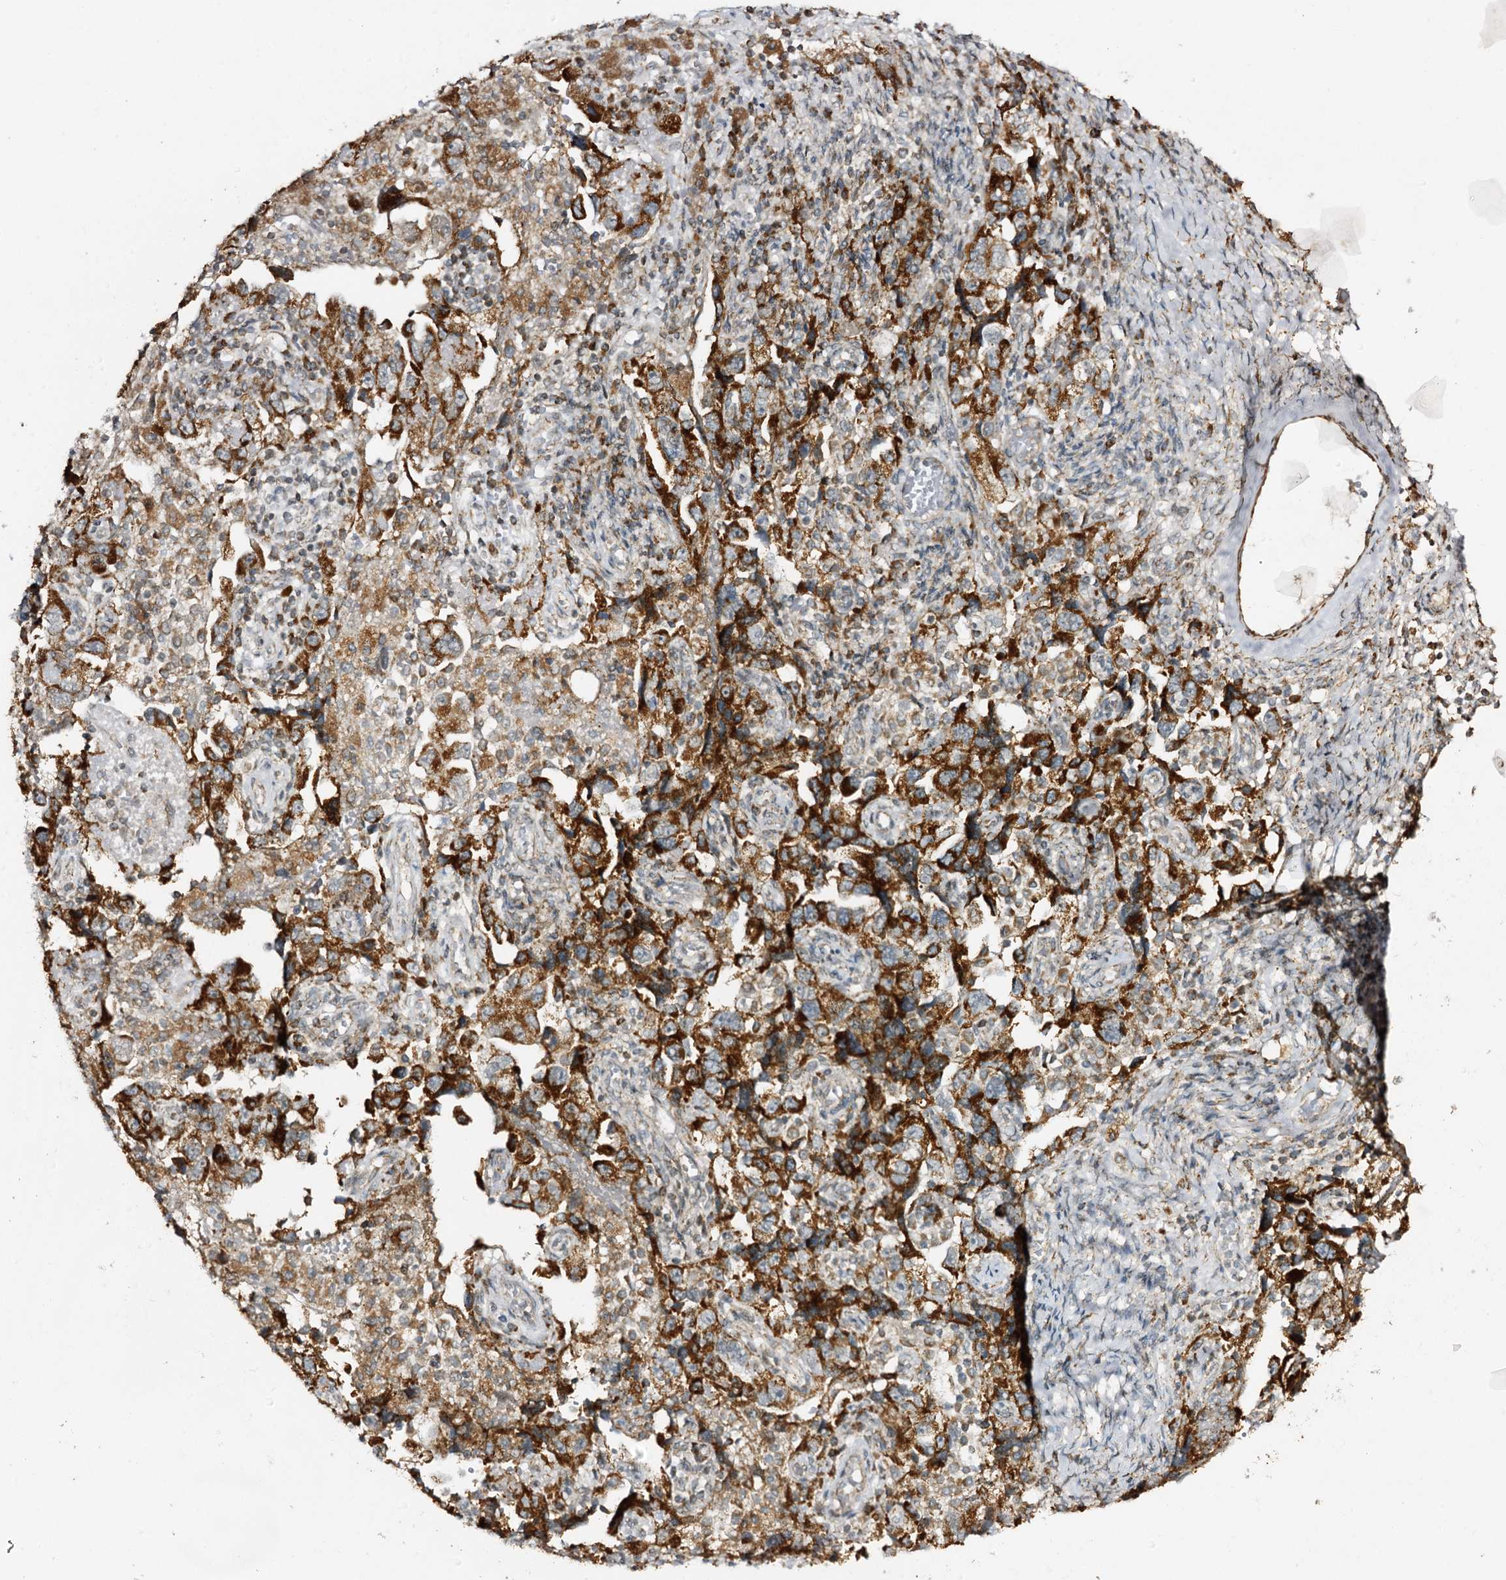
{"staining": {"intensity": "strong", "quantity": "25%-75%", "location": "cytoplasmic/membranous"}, "tissue": "ovarian cancer", "cell_type": "Tumor cells", "image_type": "cancer", "snomed": [{"axis": "morphology", "description": "Carcinoma, NOS"}, {"axis": "morphology", "description": "Cystadenocarcinoma, serous, NOS"}, {"axis": "topography", "description": "Ovary"}], "caption": "Tumor cells show high levels of strong cytoplasmic/membranous positivity in approximately 25%-75% of cells in ovarian cancer (carcinoma).", "gene": "CBR4", "patient": {"sex": "female", "age": 69}}